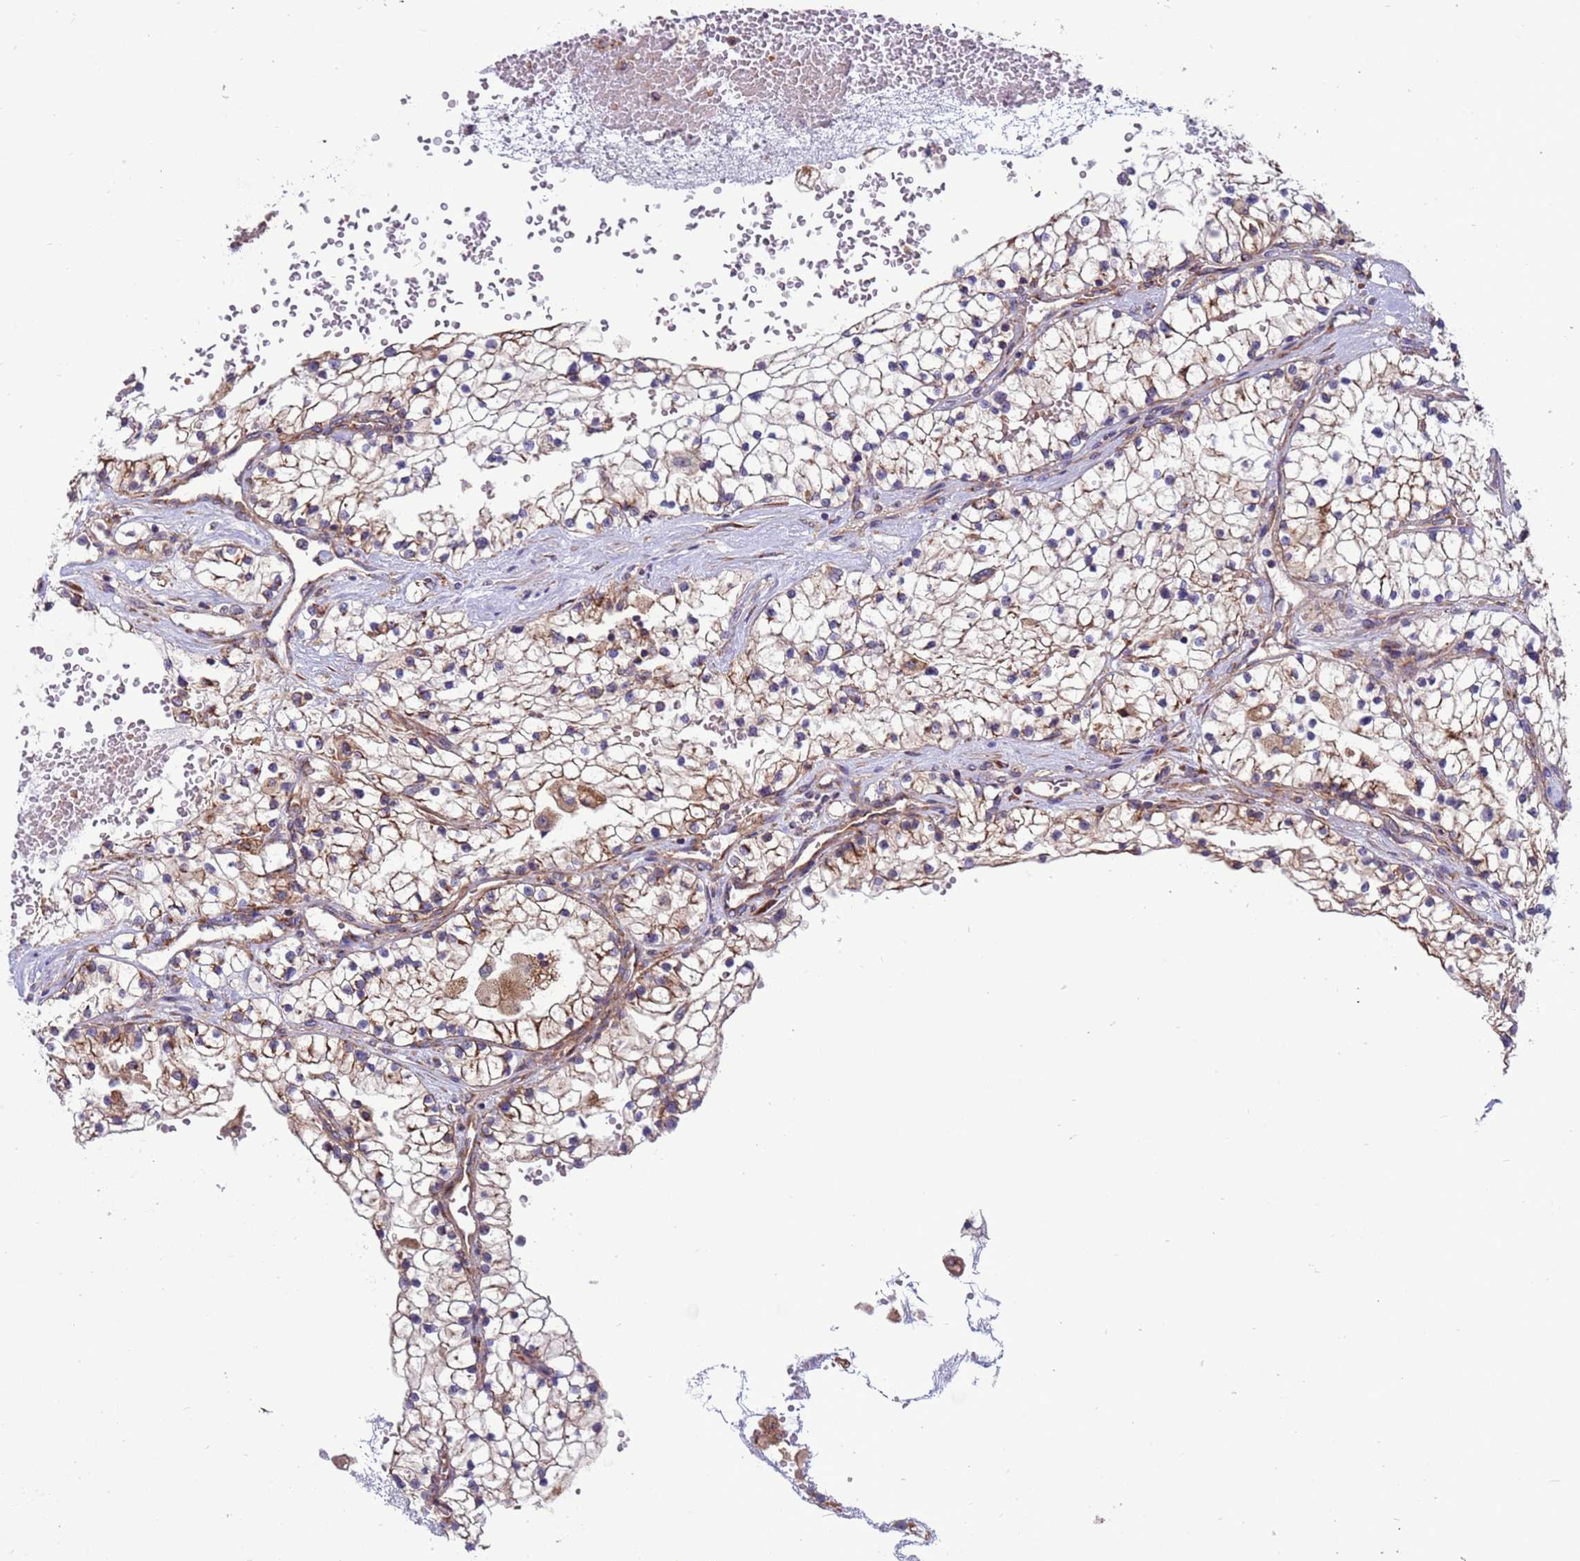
{"staining": {"intensity": "weak", "quantity": ">75%", "location": "cytoplasmic/membranous"}, "tissue": "renal cancer", "cell_type": "Tumor cells", "image_type": "cancer", "snomed": [{"axis": "morphology", "description": "Normal tissue, NOS"}, {"axis": "morphology", "description": "Adenocarcinoma, NOS"}, {"axis": "topography", "description": "Kidney"}], "caption": "A histopathology image of renal cancer (adenocarcinoma) stained for a protein demonstrates weak cytoplasmic/membranous brown staining in tumor cells.", "gene": "ZC3HAV1", "patient": {"sex": "male", "age": 68}}